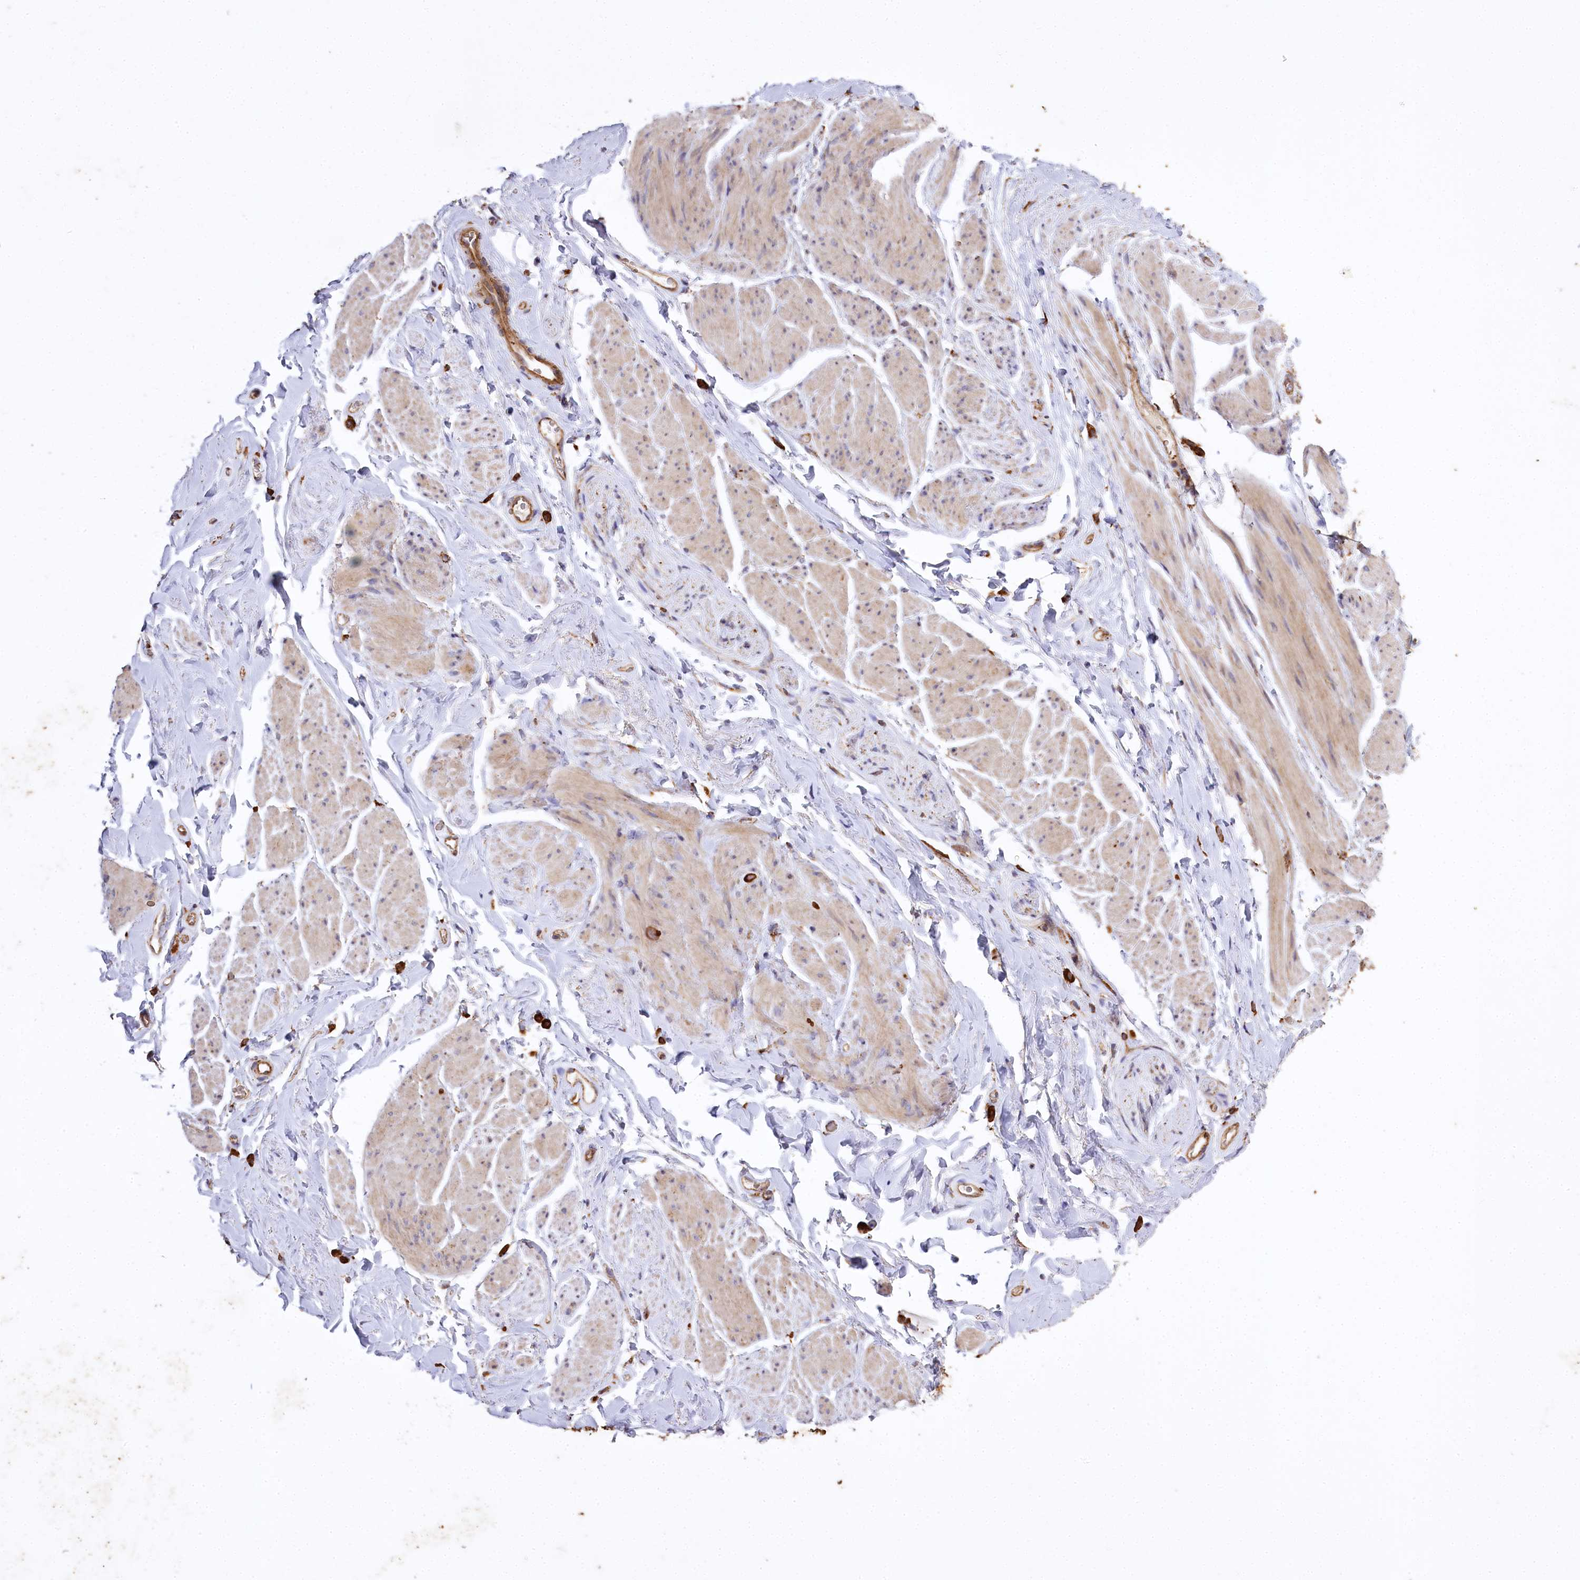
{"staining": {"intensity": "moderate", "quantity": "25%-75%", "location": "cytoplasmic/membranous"}, "tissue": "smooth muscle", "cell_type": "Smooth muscle cells", "image_type": "normal", "snomed": [{"axis": "morphology", "description": "Normal tissue, NOS"}, {"axis": "topography", "description": "Smooth muscle"}, {"axis": "topography", "description": "Peripheral nerve tissue"}], "caption": "Immunohistochemical staining of unremarkable human smooth muscle shows 25%-75% levels of moderate cytoplasmic/membranous protein positivity in approximately 25%-75% of smooth muscle cells.", "gene": "CARD19", "patient": {"sex": "male", "age": 69}}